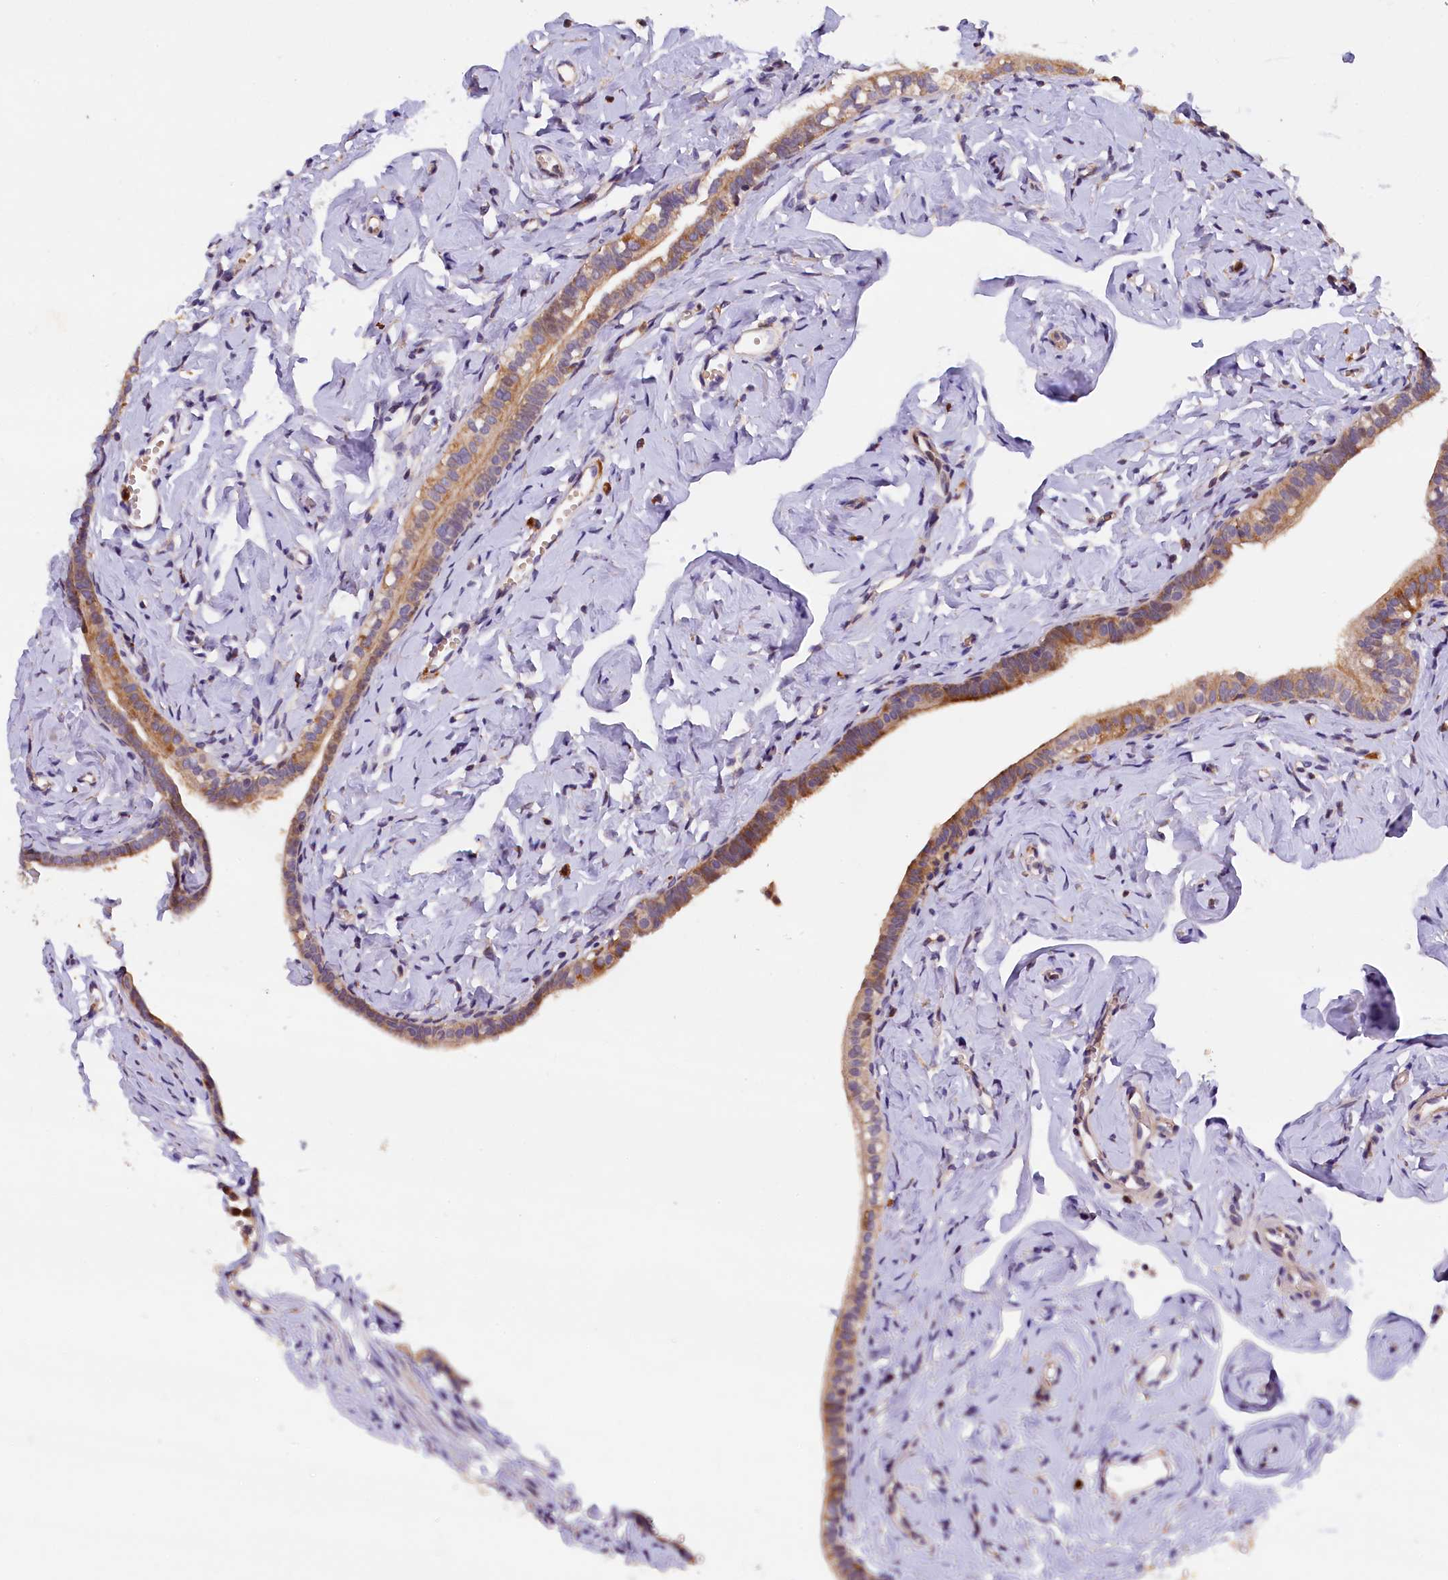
{"staining": {"intensity": "moderate", "quantity": ">75%", "location": "cytoplasmic/membranous"}, "tissue": "fallopian tube", "cell_type": "Glandular cells", "image_type": "normal", "snomed": [{"axis": "morphology", "description": "Normal tissue, NOS"}, {"axis": "topography", "description": "Fallopian tube"}], "caption": "Protein positivity by immunohistochemistry (IHC) reveals moderate cytoplasmic/membranous positivity in approximately >75% of glandular cells in normal fallopian tube.", "gene": "NAIP", "patient": {"sex": "female", "age": 66}}